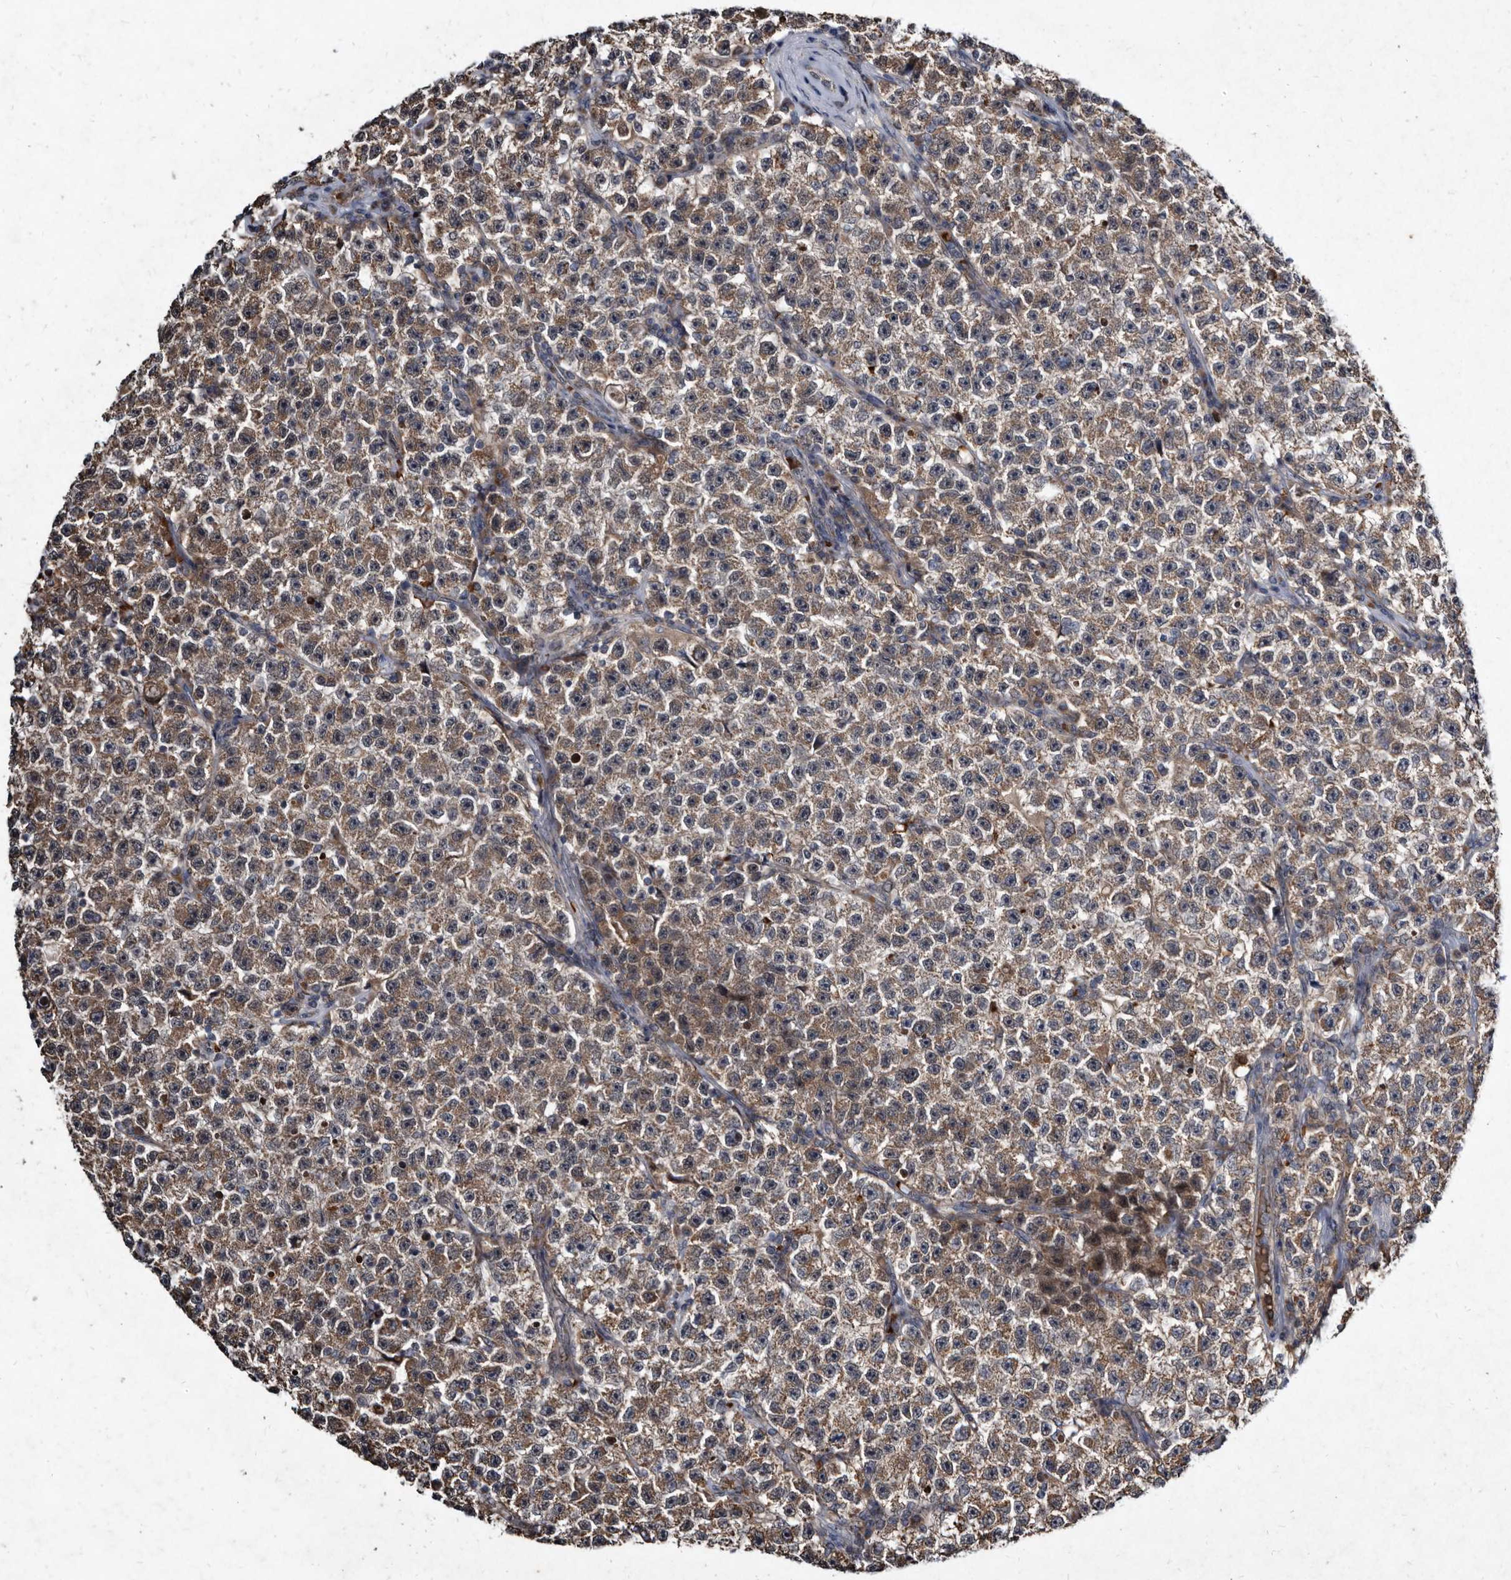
{"staining": {"intensity": "moderate", "quantity": ">75%", "location": "cytoplasmic/membranous"}, "tissue": "testis cancer", "cell_type": "Tumor cells", "image_type": "cancer", "snomed": [{"axis": "morphology", "description": "Seminoma, NOS"}, {"axis": "topography", "description": "Testis"}], "caption": "This is a photomicrograph of immunohistochemistry staining of testis cancer (seminoma), which shows moderate expression in the cytoplasmic/membranous of tumor cells.", "gene": "YPEL3", "patient": {"sex": "male", "age": 22}}